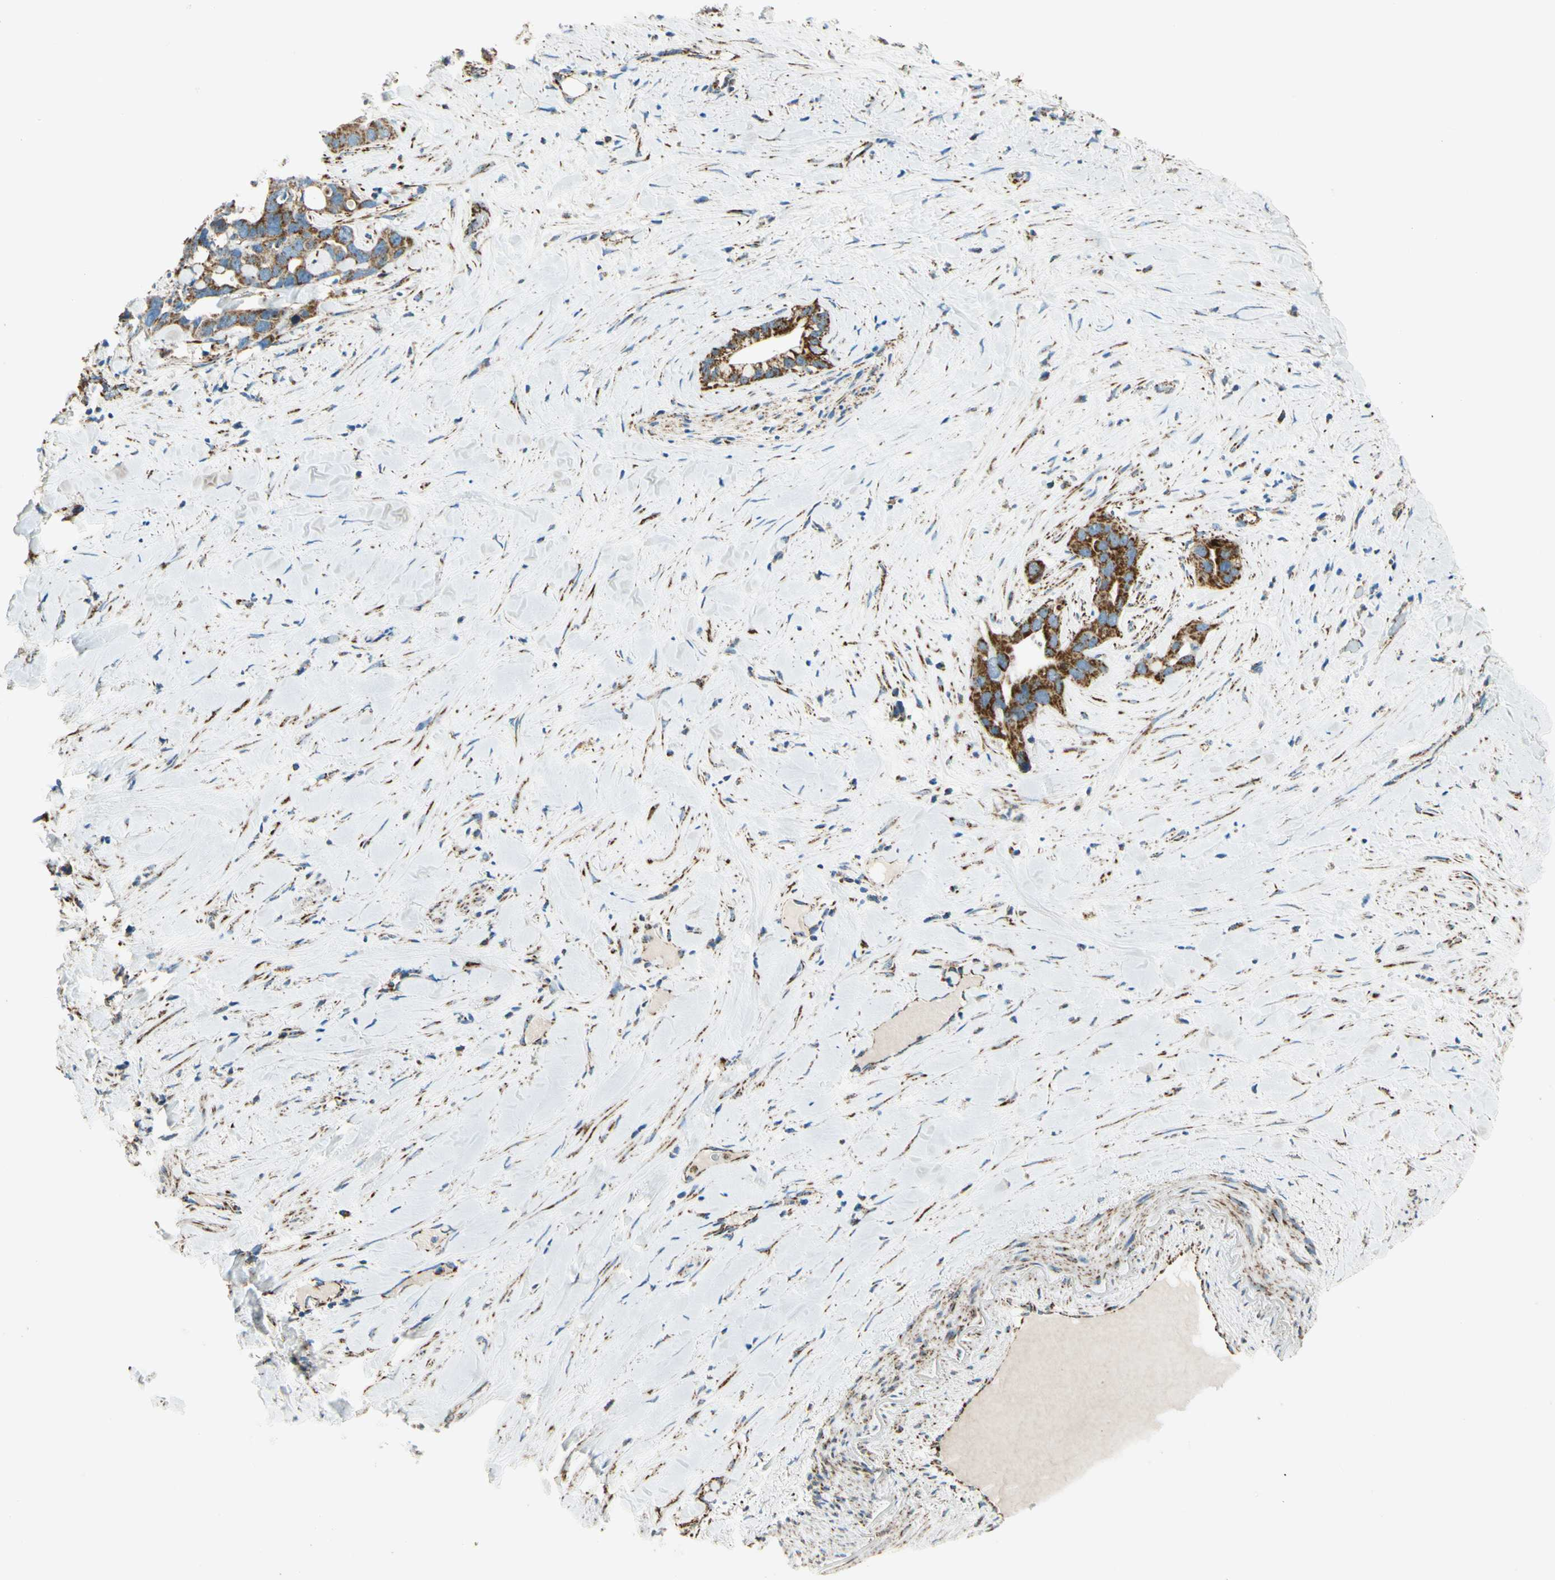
{"staining": {"intensity": "strong", "quantity": ">75%", "location": "cytoplasmic/membranous"}, "tissue": "liver cancer", "cell_type": "Tumor cells", "image_type": "cancer", "snomed": [{"axis": "morphology", "description": "Cholangiocarcinoma"}, {"axis": "topography", "description": "Liver"}], "caption": "A histopathology image of liver cholangiocarcinoma stained for a protein shows strong cytoplasmic/membranous brown staining in tumor cells.", "gene": "MAVS", "patient": {"sex": "female", "age": 65}}